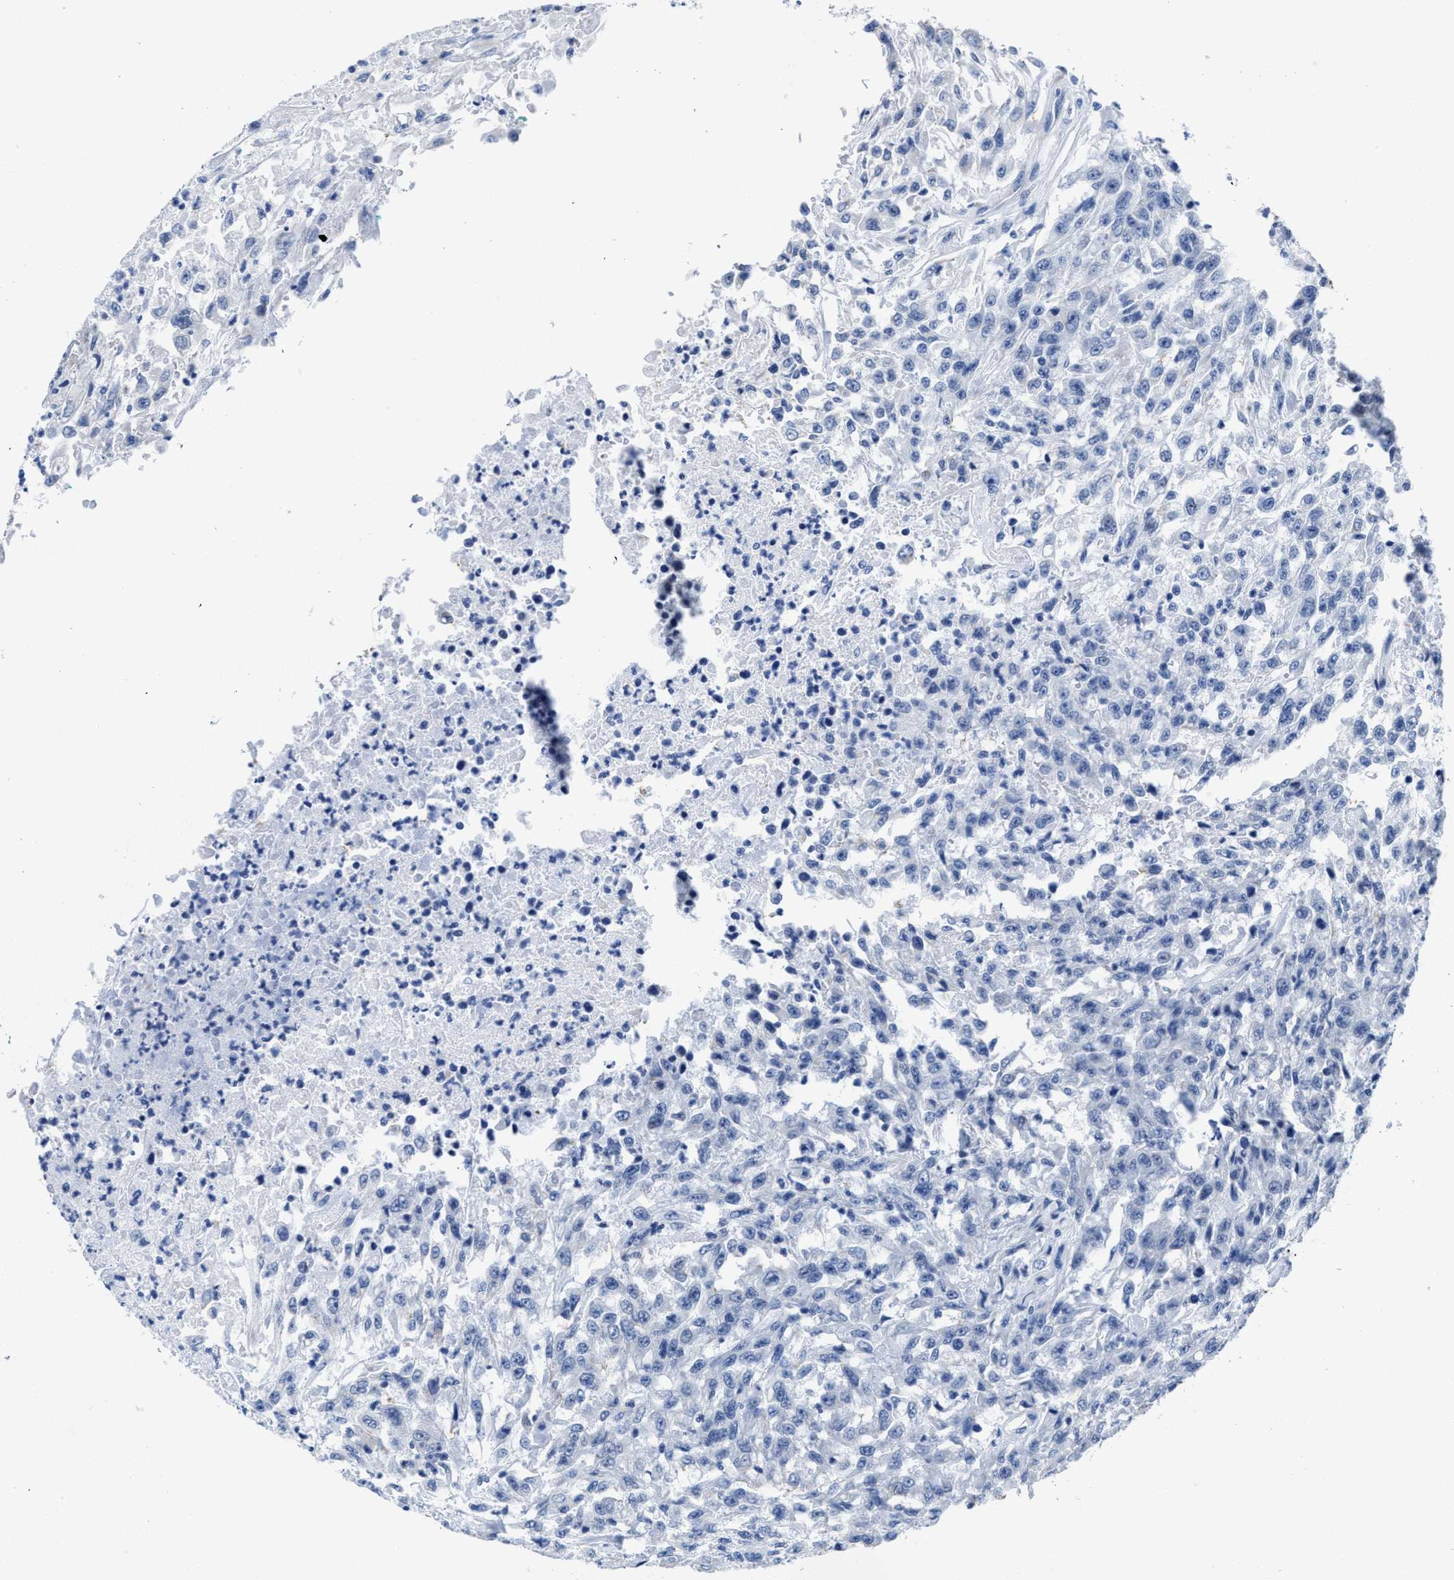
{"staining": {"intensity": "negative", "quantity": "none", "location": "none"}, "tissue": "urothelial cancer", "cell_type": "Tumor cells", "image_type": "cancer", "snomed": [{"axis": "morphology", "description": "Urothelial carcinoma, High grade"}, {"axis": "topography", "description": "Urinary bladder"}], "caption": "A micrograph of human urothelial cancer is negative for staining in tumor cells.", "gene": "HOOK1", "patient": {"sex": "male", "age": 46}}